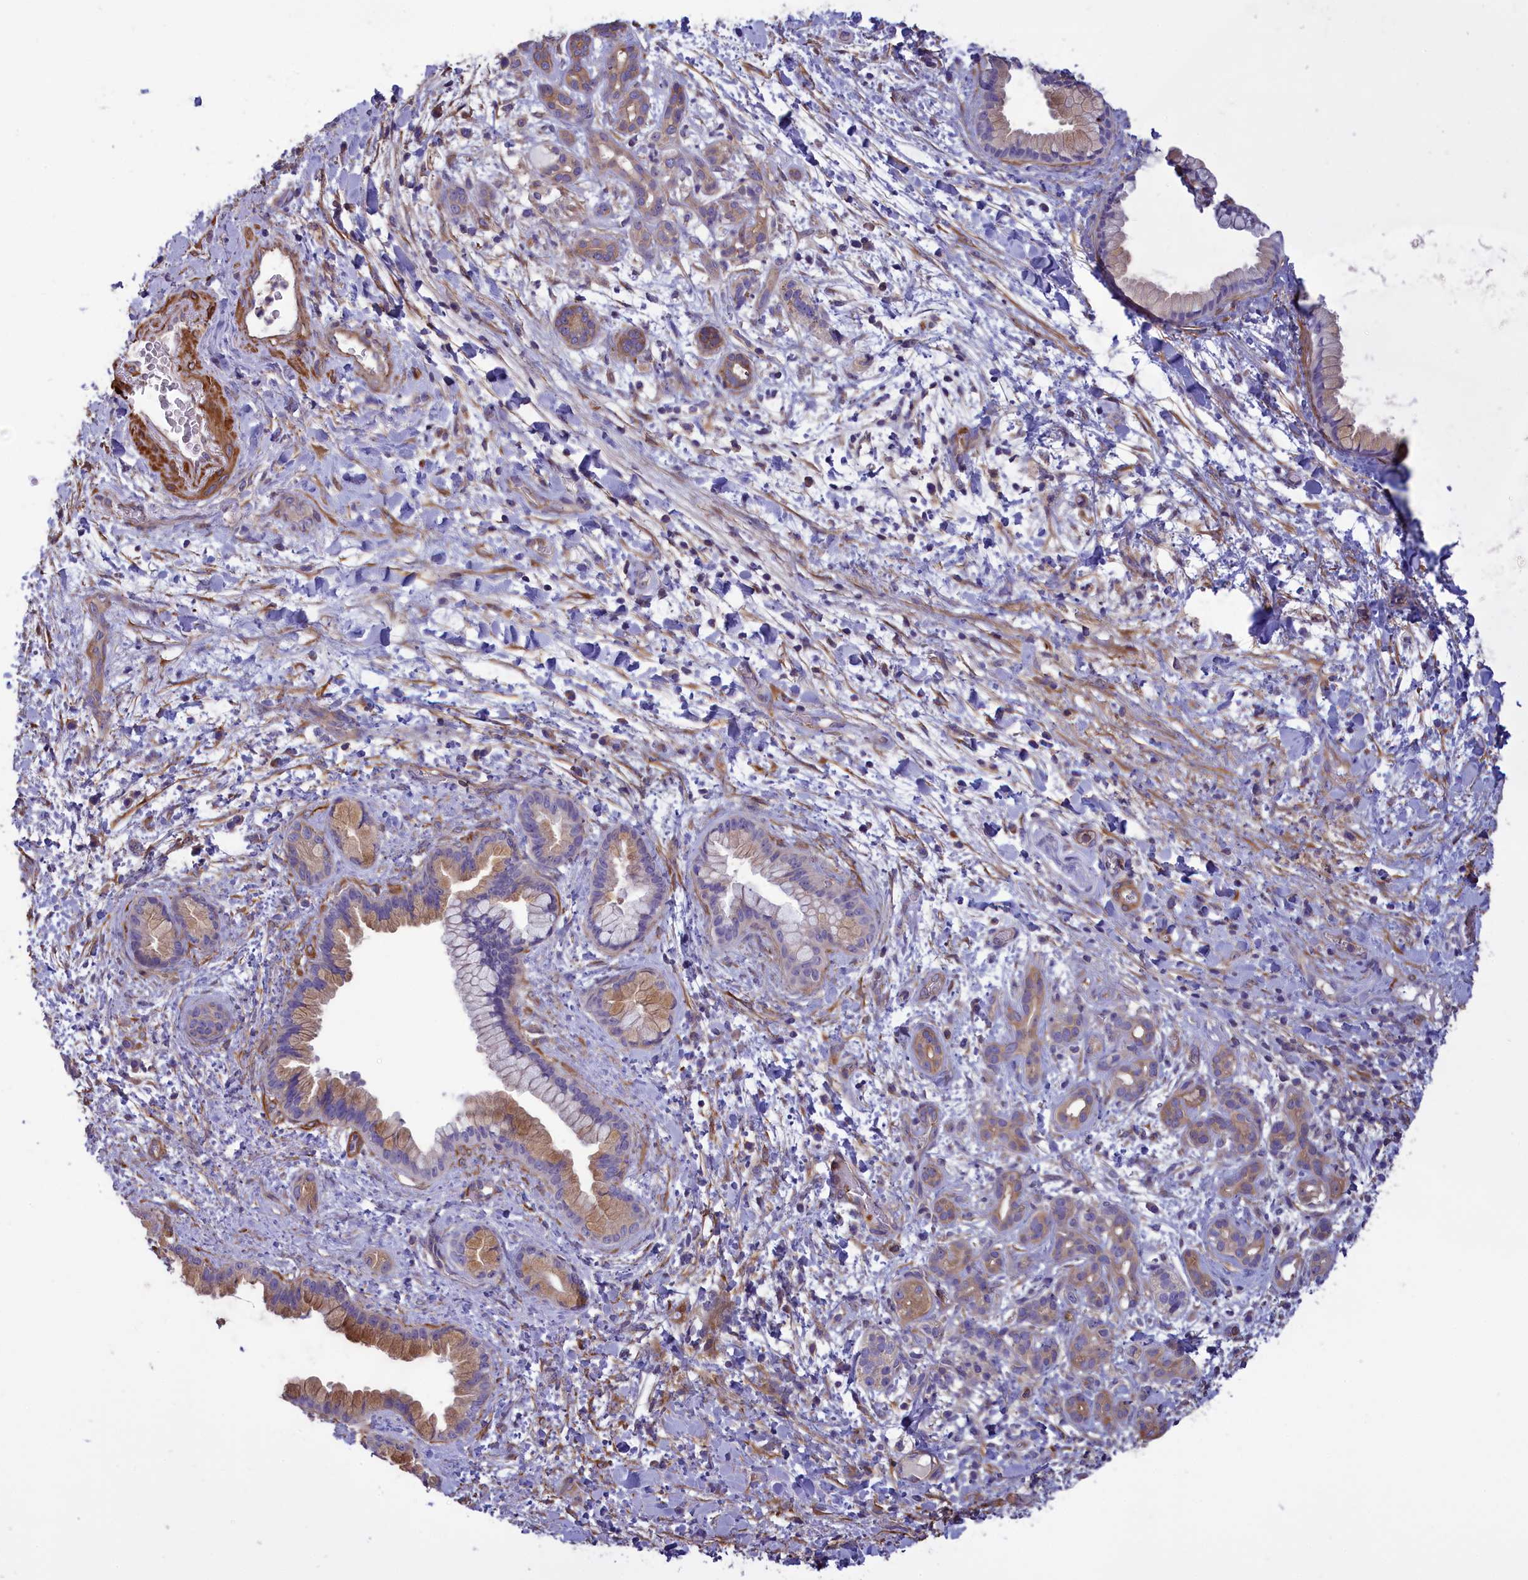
{"staining": {"intensity": "moderate", "quantity": "<25%", "location": "cytoplasmic/membranous"}, "tissue": "pancreatic cancer", "cell_type": "Tumor cells", "image_type": "cancer", "snomed": [{"axis": "morphology", "description": "Adenocarcinoma, NOS"}, {"axis": "topography", "description": "Pancreas"}], "caption": "Human pancreatic cancer (adenocarcinoma) stained with a brown dye reveals moderate cytoplasmic/membranous positive positivity in about <25% of tumor cells.", "gene": "AMDHD2", "patient": {"sex": "female", "age": 78}}